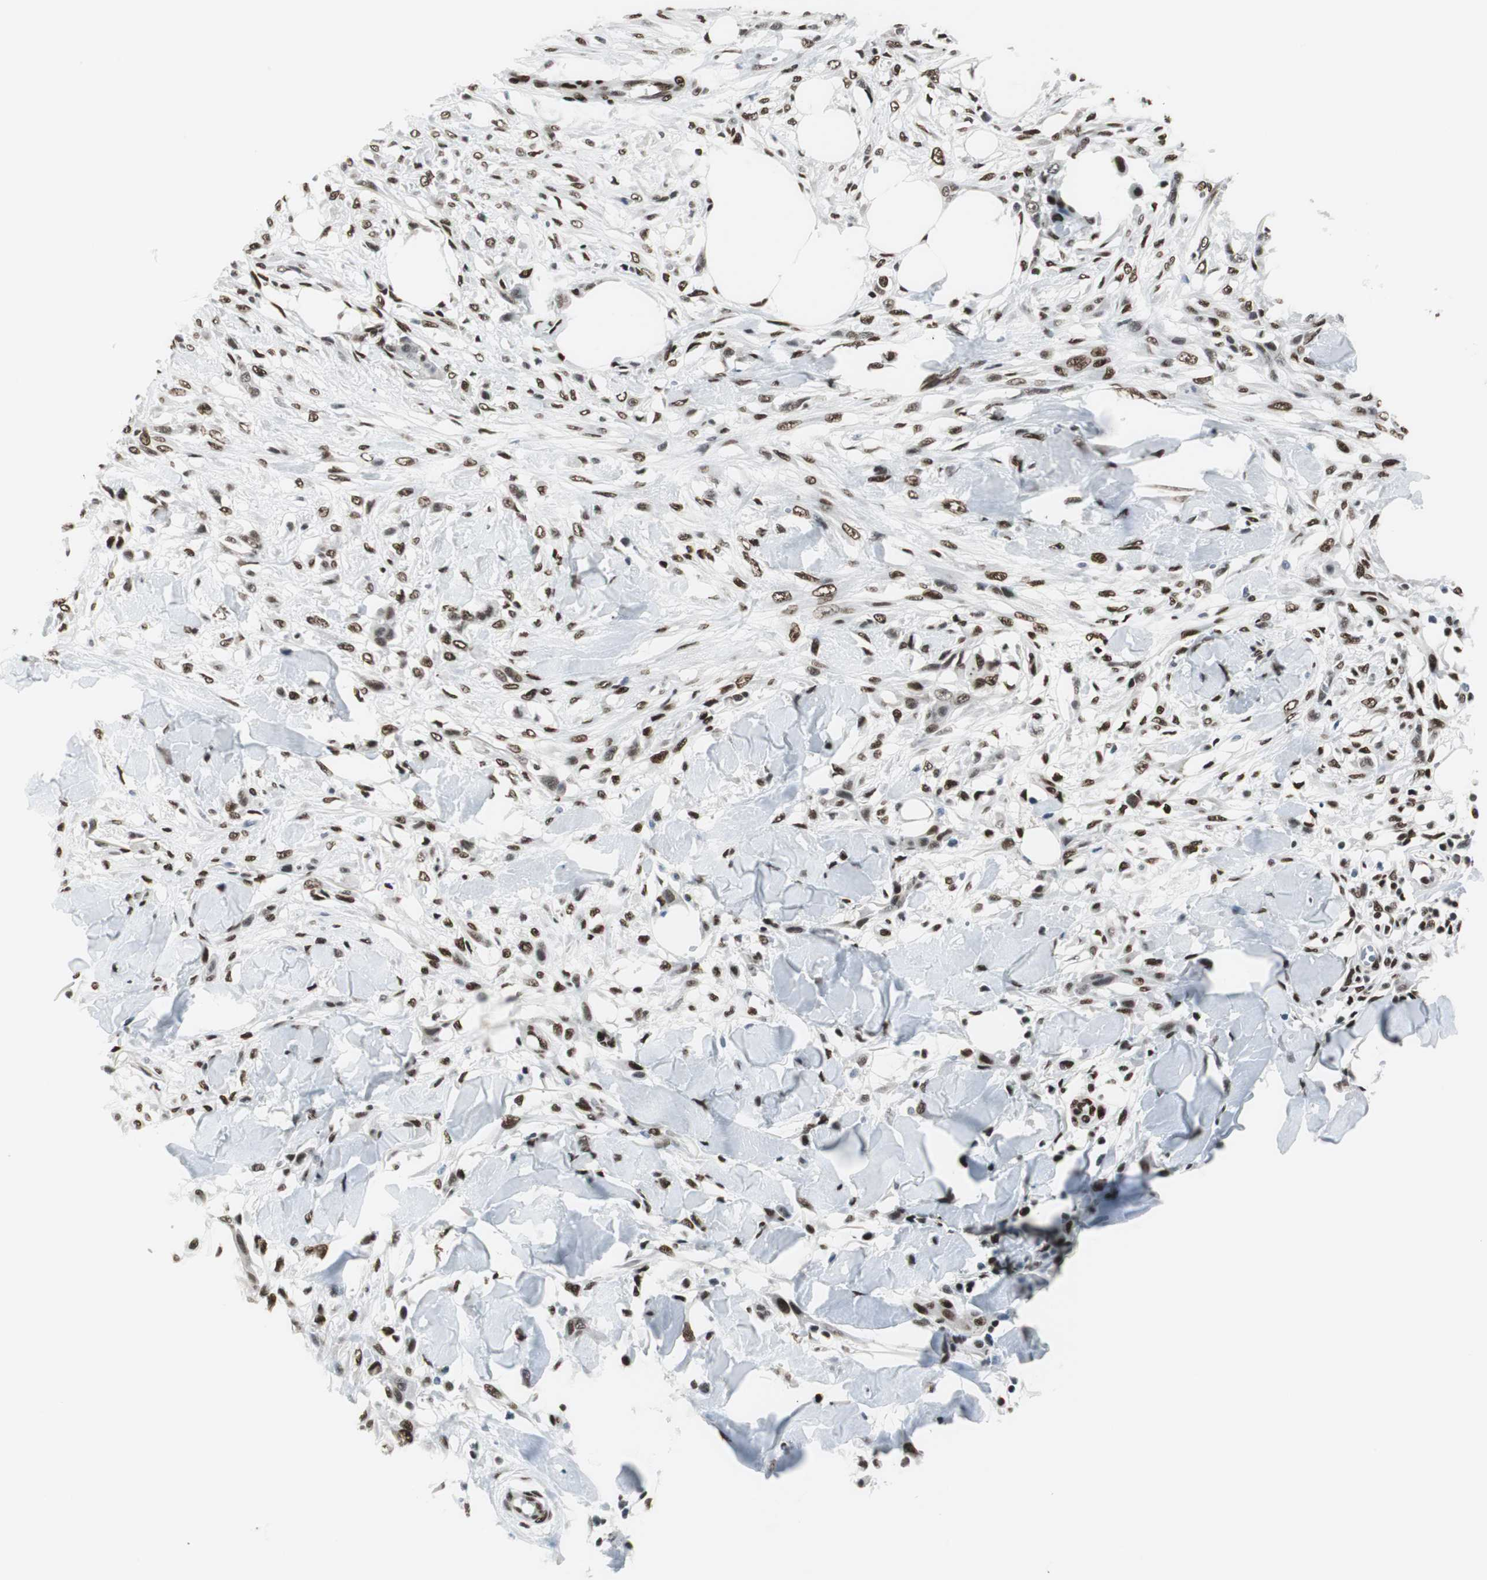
{"staining": {"intensity": "moderate", "quantity": ">75%", "location": "nuclear"}, "tissue": "skin cancer", "cell_type": "Tumor cells", "image_type": "cancer", "snomed": [{"axis": "morphology", "description": "Normal tissue, NOS"}, {"axis": "morphology", "description": "Squamous cell carcinoma, NOS"}, {"axis": "topography", "description": "Skin"}], "caption": "Protein staining shows moderate nuclear positivity in about >75% of tumor cells in squamous cell carcinoma (skin). The protein is shown in brown color, while the nuclei are stained blue.", "gene": "MEF2D", "patient": {"sex": "female", "age": 59}}